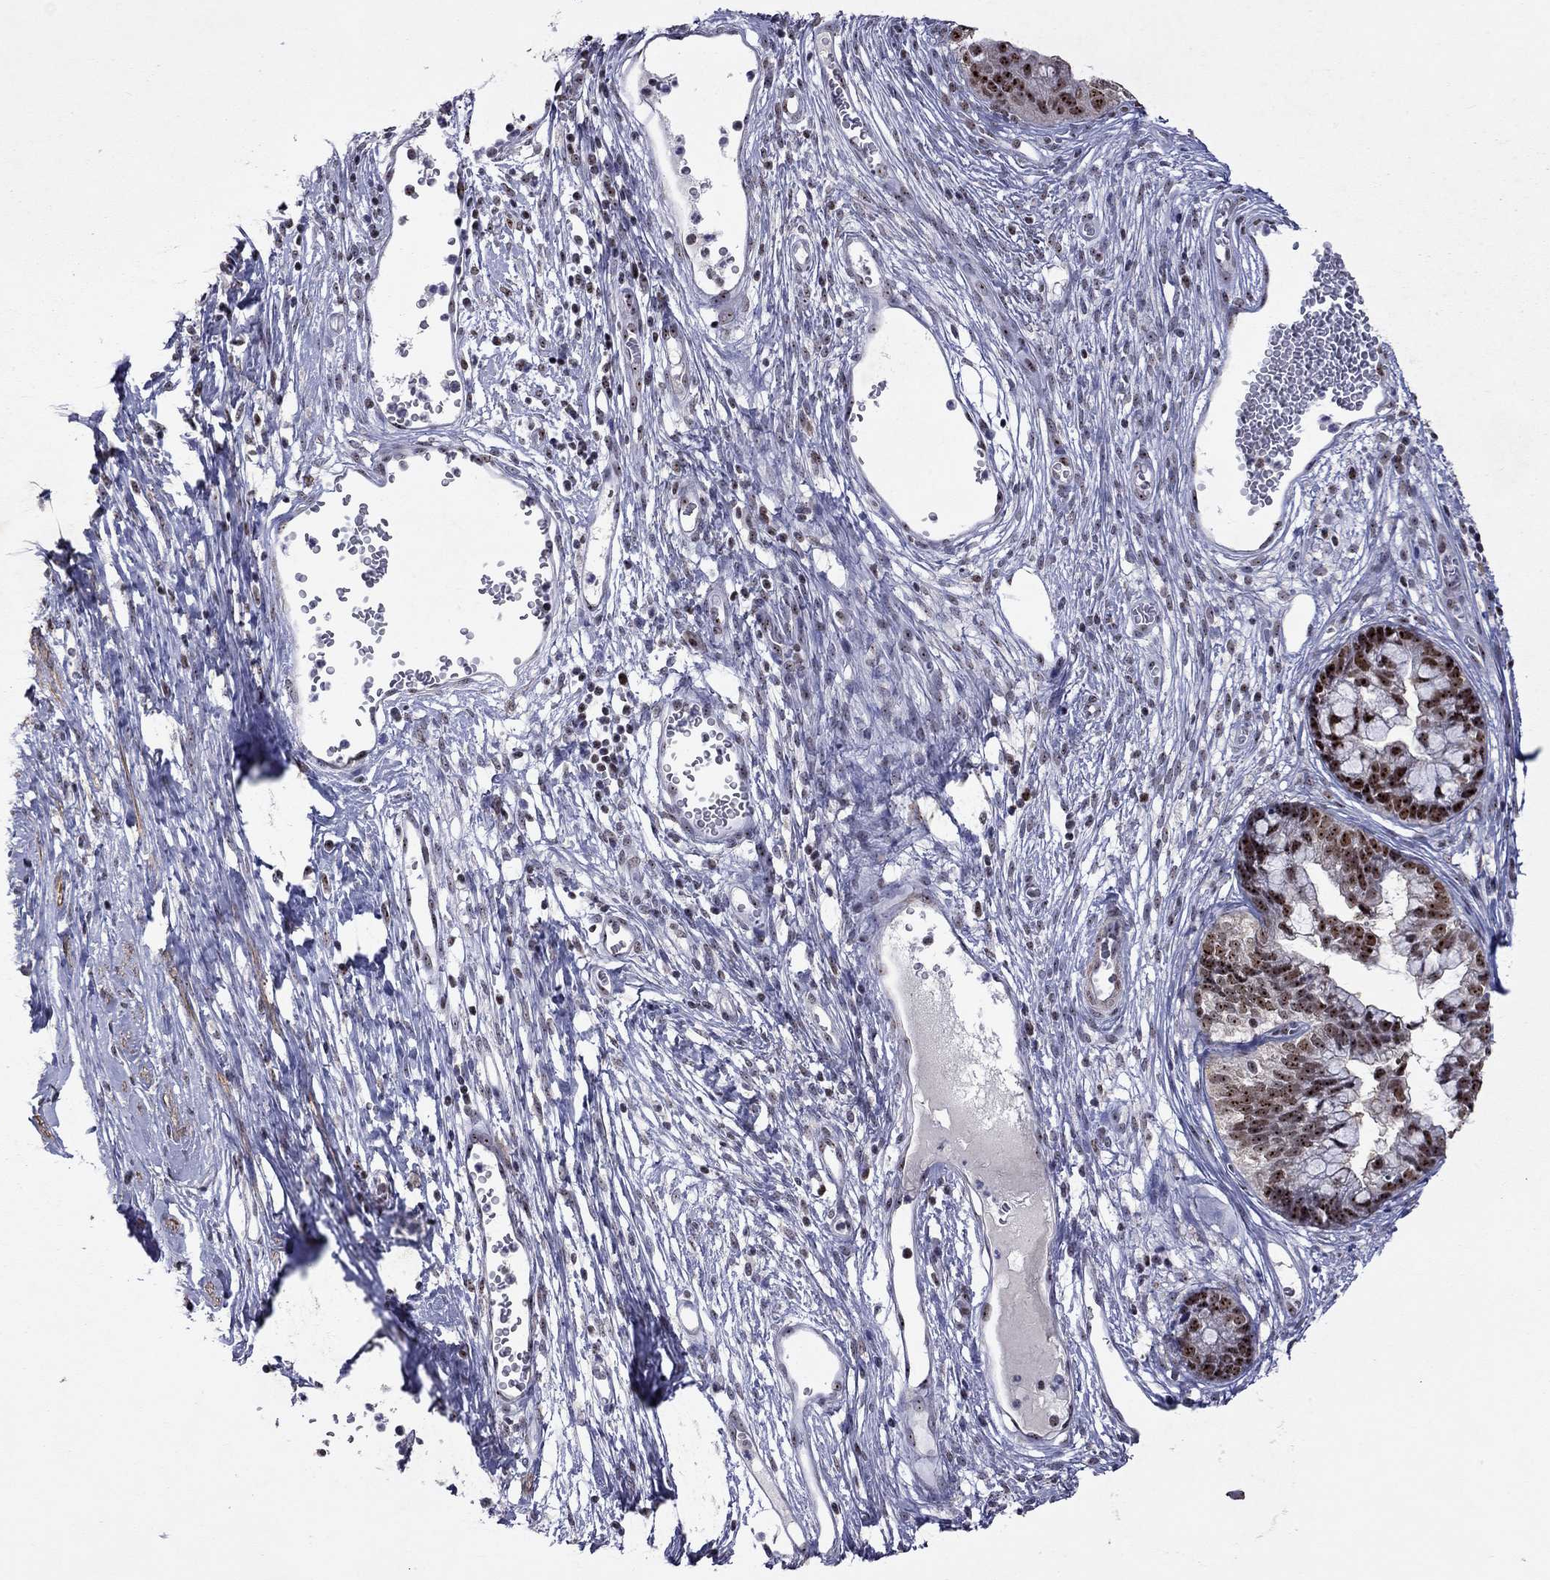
{"staining": {"intensity": "moderate", "quantity": ">75%", "location": "nuclear"}, "tissue": "cervical cancer", "cell_type": "Tumor cells", "image_type": "cancer", "snomed": [{"axis": "morphology", "description": "Adenocarcinoma, NOS"}, {"axis": "topography", "description": "Cervix"}], "caption": "There is medium levels of moderate nuclear positivity in tumor cells of cervical cancer, as demonstrated by immunohistochemical staining (brown color).", "gene": "SPOUT1", "patient": {"sex": "female", "age": 44}}